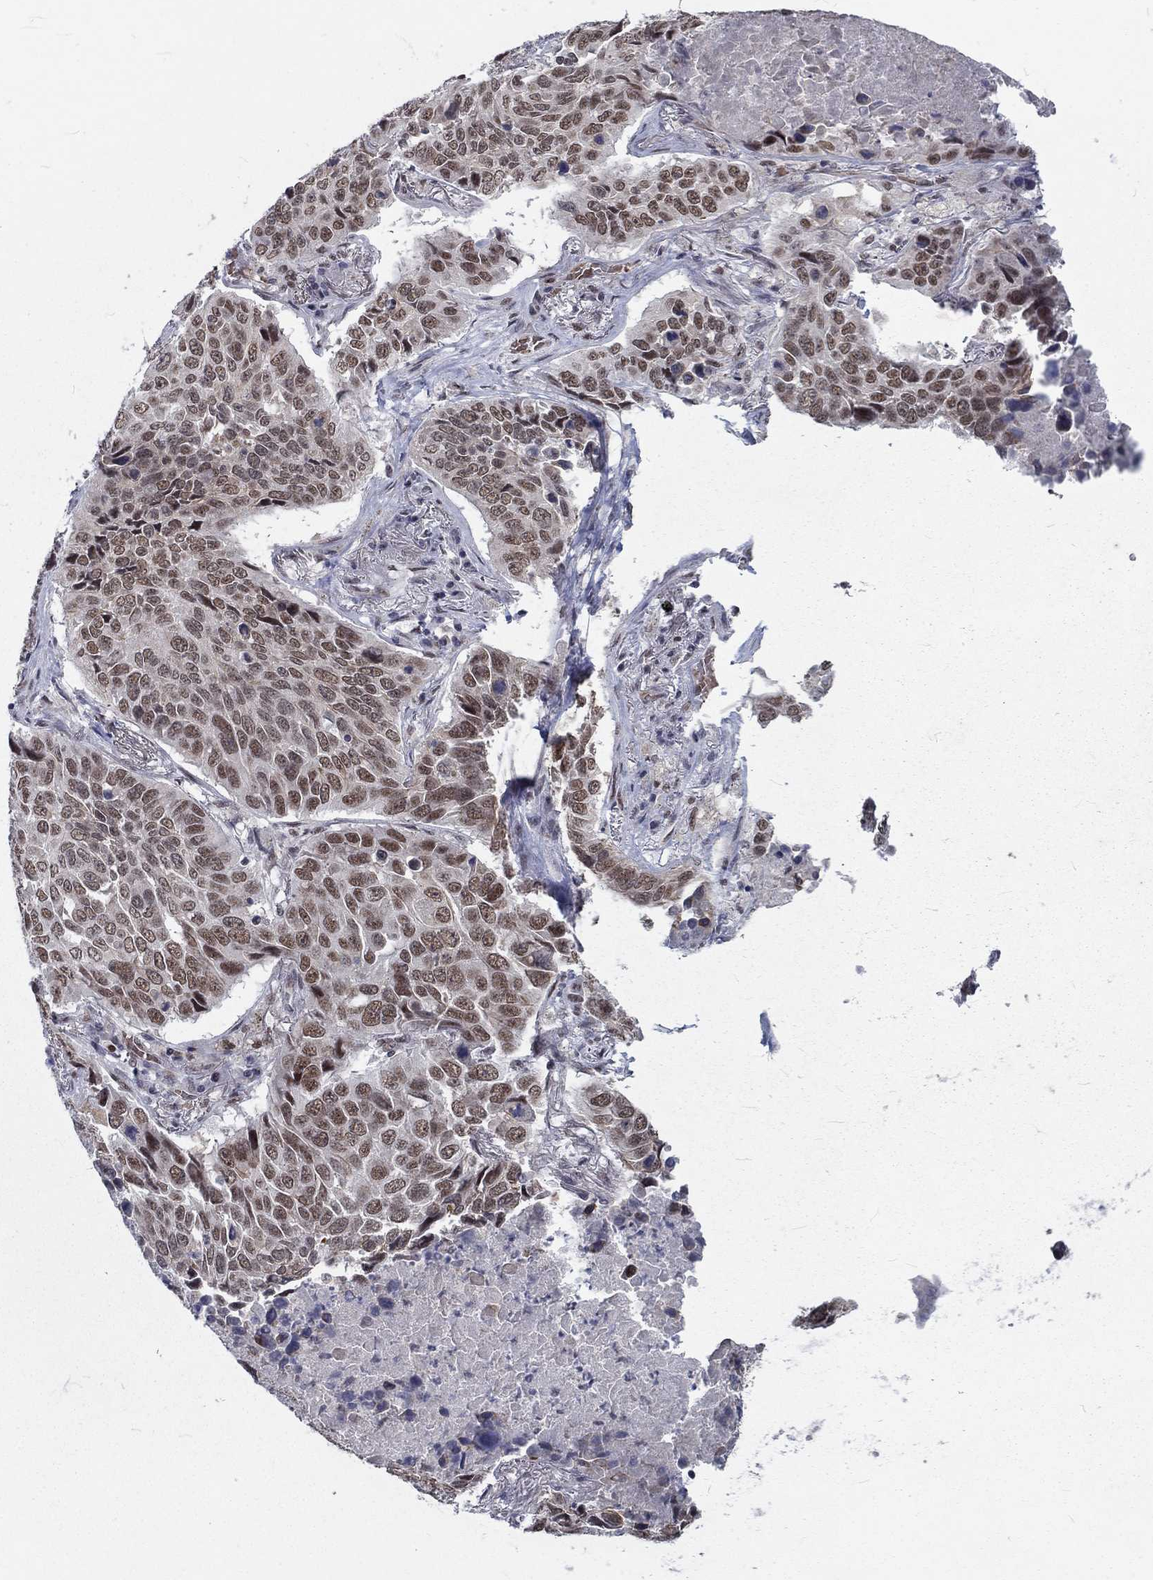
{"staining": {"intensity": "moderate", "quantity": ">75%", "location": "nuclear"}, "tissue": "lung cancer", "cell_type": "Tumor cells", "image_type": "cancer", "snomed": [{"axis": "morphology", "description": "Normal tissue, NOS"}, {"axis": "morphology", "description": "Squamous cell carcinoma, NOS"}, {"axis": "topography", "description": "Bronchus"}, {"axis": "topography", "description": "Lung"}], "caption": "Lung squamous cell carcinoma stained with a brown dye shows moderate nuclear positive positivity in approximately >75% of tumor cells.", "gene": "ZBED1", "patient": {"sex": "male", "age": 64}}